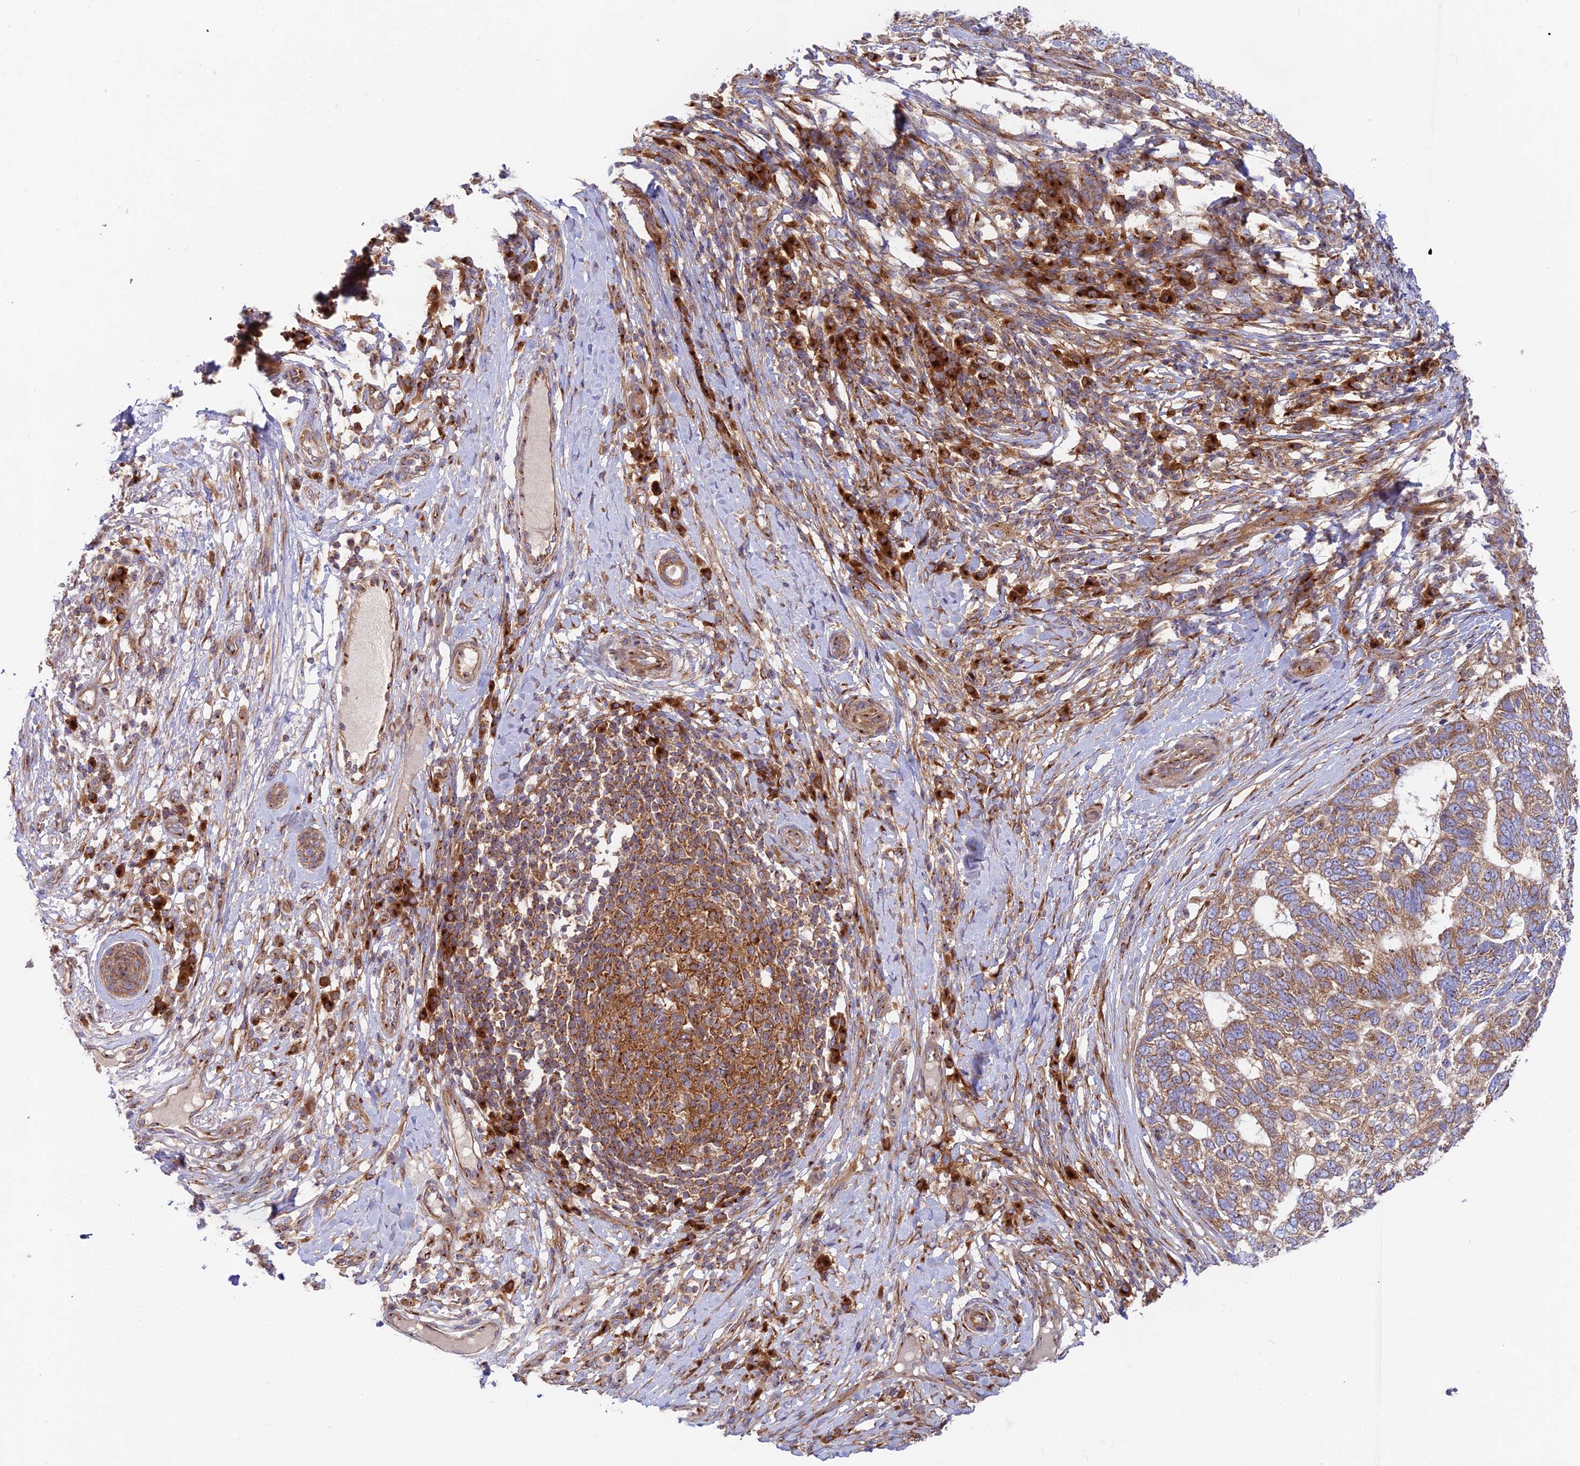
{"staining": {"intensity": "moderate", "quantity": ">75%", "location": "cytoplasmic/membranous"}, "tissue": "skin cancer", "cell_type": "Tumor cells", "image_type": "cancer", "snomed": [{"axis": "morphology", "description": "Basal cell carcinoma"}, {"axis": "topography", "description": "Skin"}], "caption": "Protein expression analysis of human skin basal cell carcinoma reveals moderate cytoplasmic/membranous expression in about >75% of tumor cells.", "gene": "GOLGA3", "patient": {"sex": "female", "age": 65}}